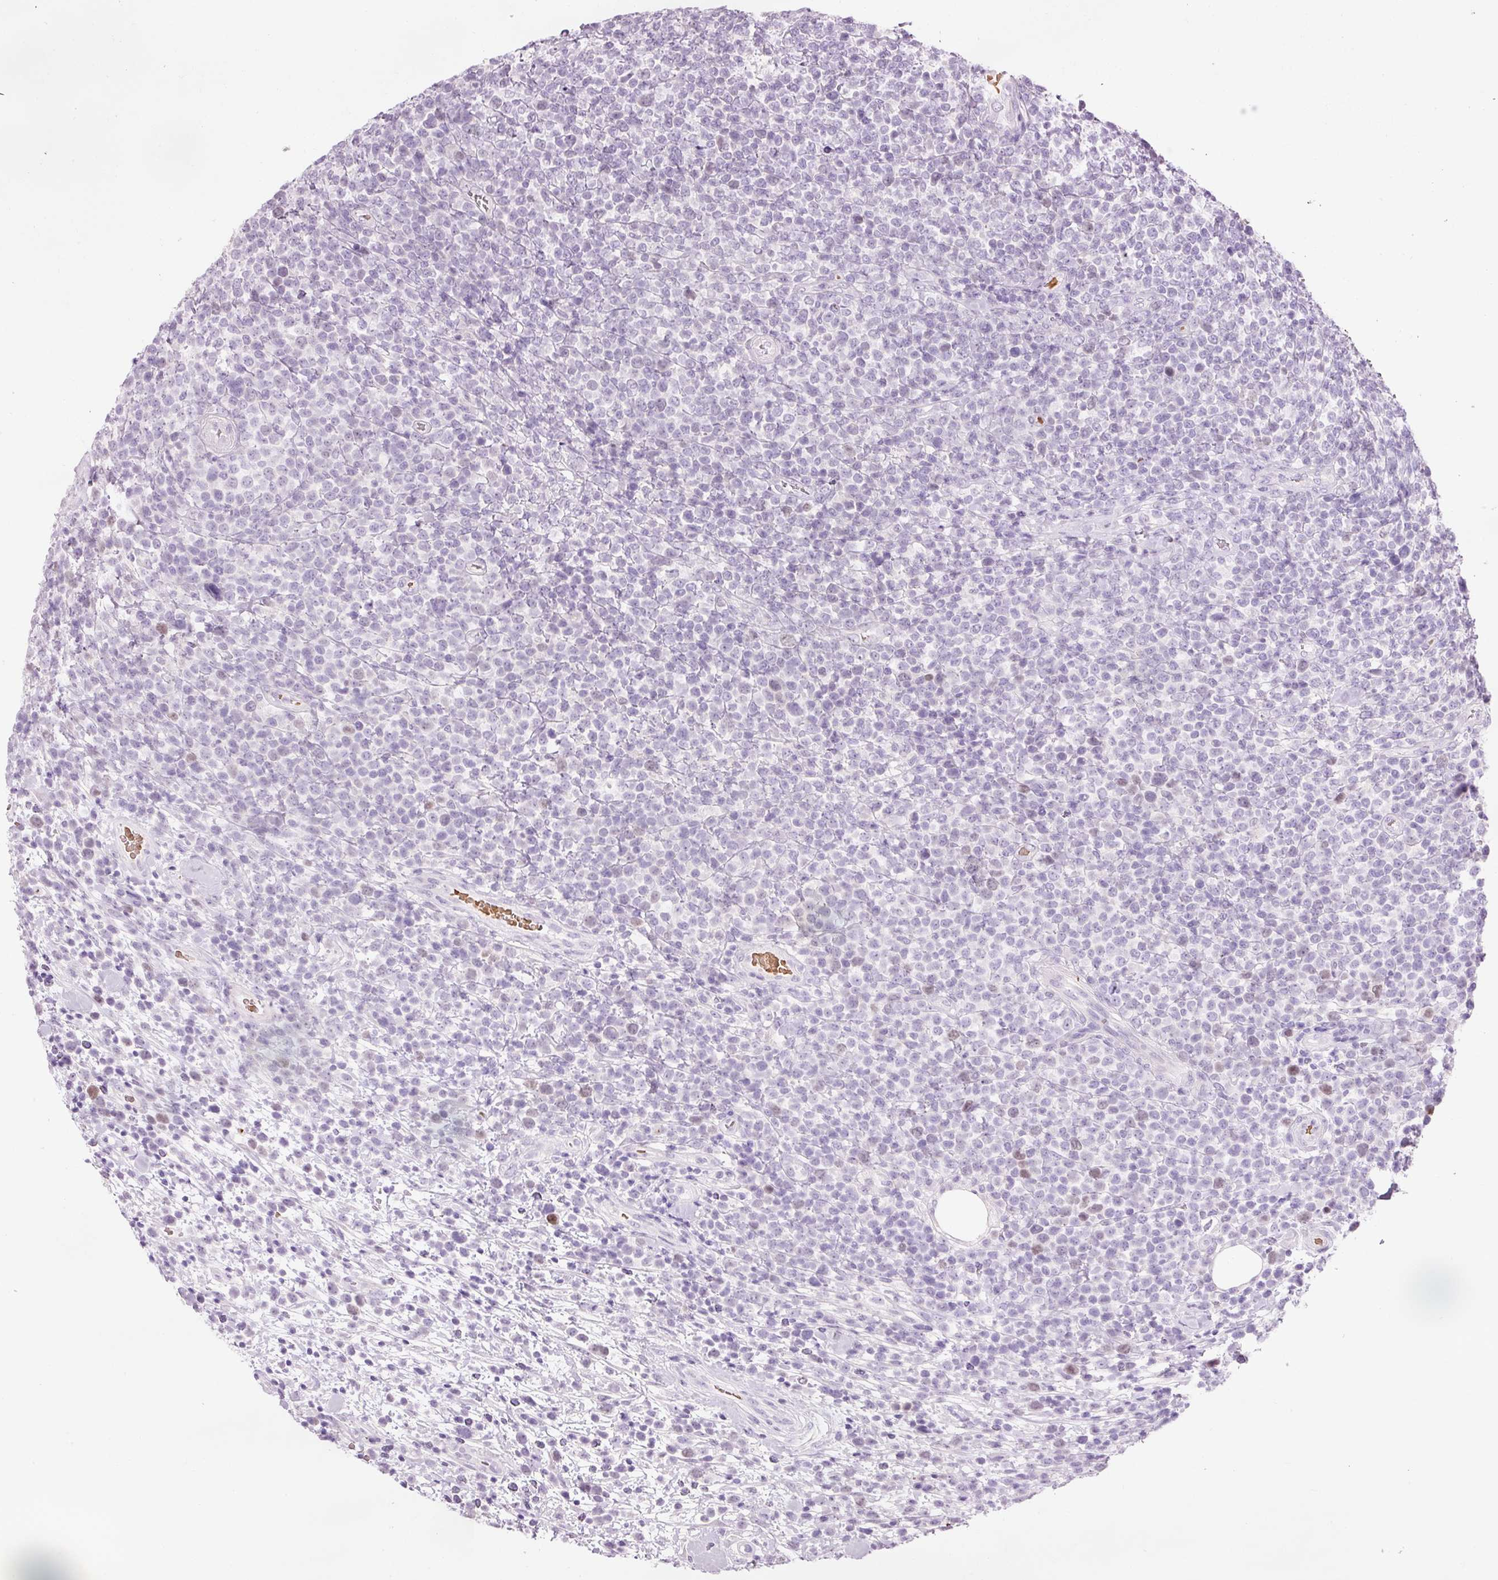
{"staining": {"intensity": "negative", "quantity": "none", "location": "none"}, "tissue": "lymphoma", "cell_type": "Tumor cells", "image_type": "cancer", "snomed": [{"axis": "morphology", "description": "Malignant lymphoma, non-Hodgkin's type, High grade"}, {"axis": "topography", "description": "Soft tissue"}], "caption": "Protein analysis of lymphoma demonstrates no significant positivity in tumor cells. (Brightfield microscopy of DAB IHC at high magnification).", "gene": "DHRS11", "patient": {"sex": "female", "age": 56}}